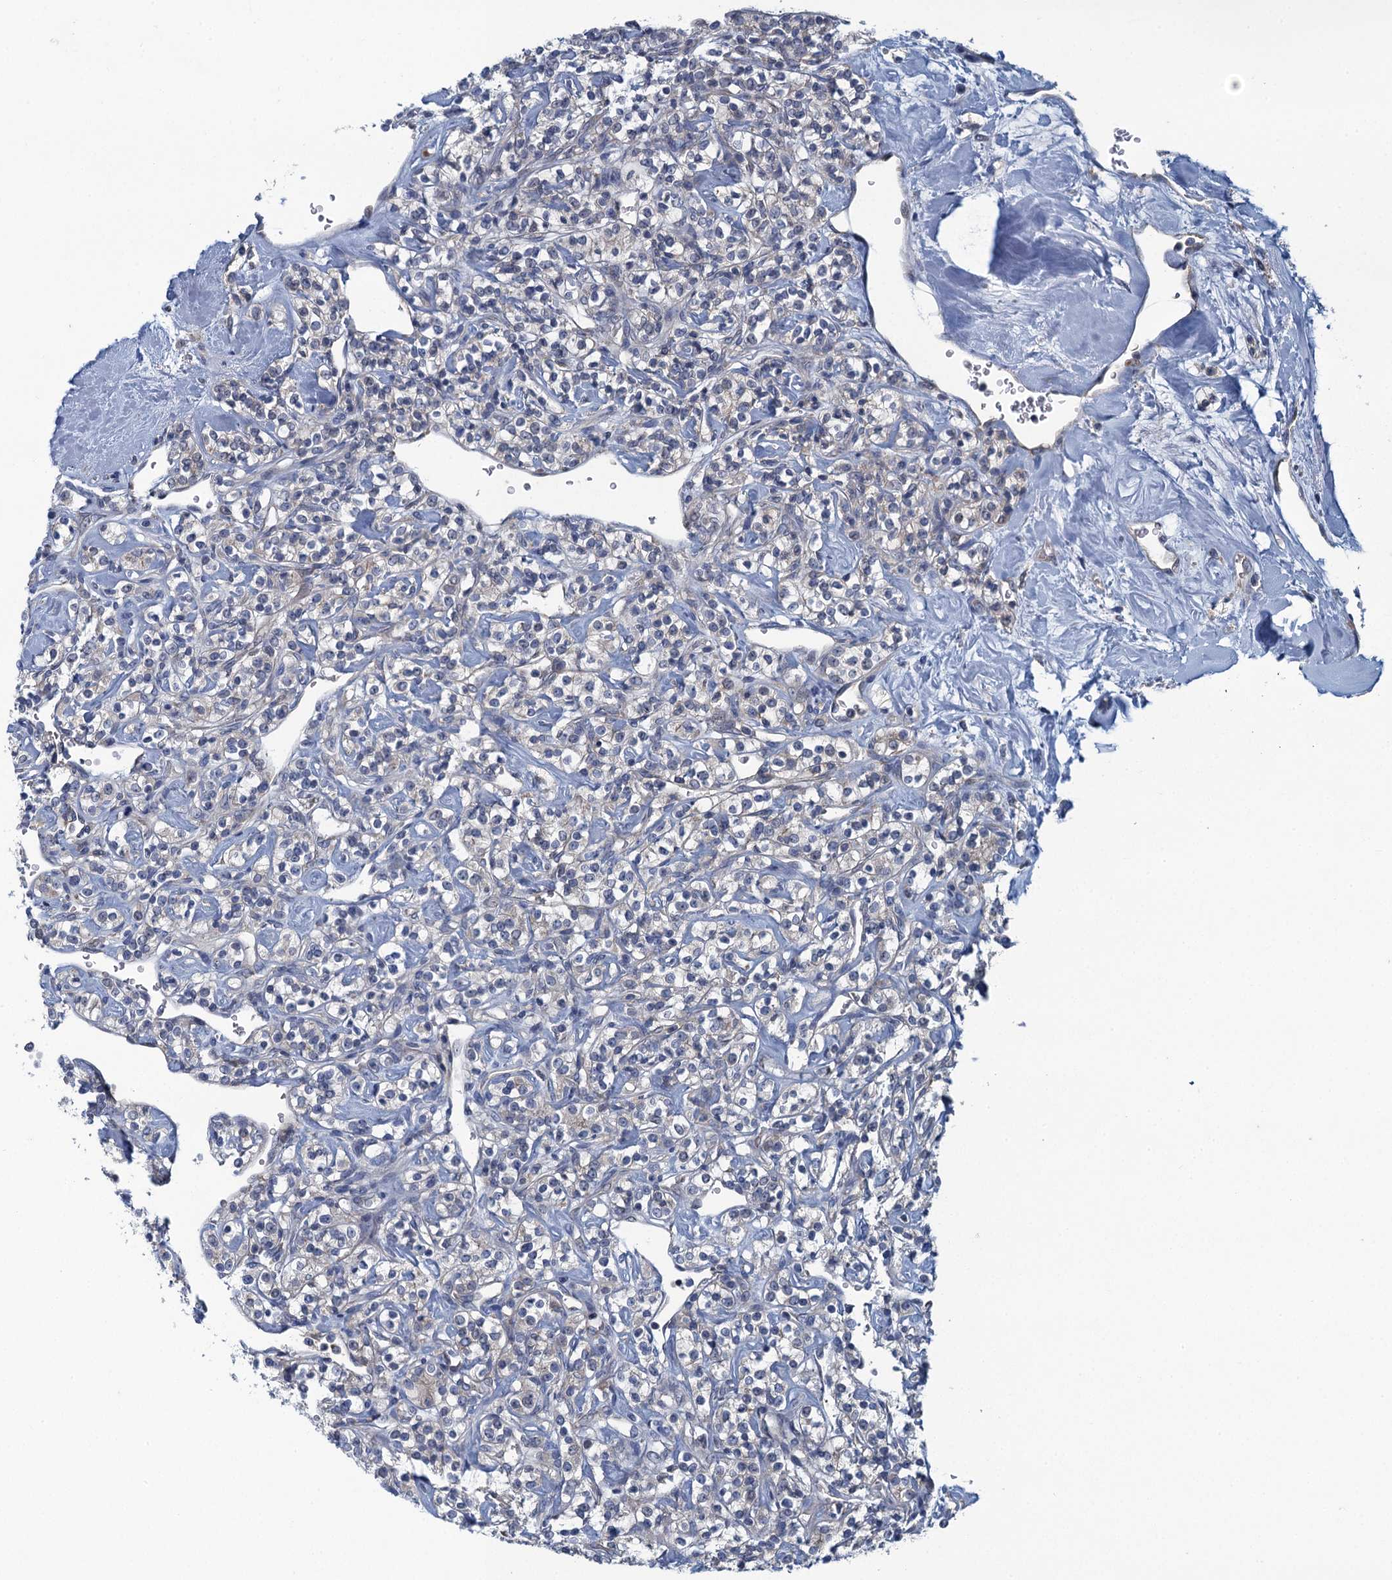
{"staining": {"intensity": "negative", "quantity": "none", "location": "none"}, "tissue": "renal cancer", "cell_type": "Tumor cells", "image_type": "cancer", "snomed": [{"axis": "morphology", "description": "Adenocarcinoma, NOS"}, {"axis": "topography", "description": "Kidney"}], "caption": "IHC image of human renal cancer (adenocarcinoma) stained for a protein (brown), which reveals no staining in tumor cells.", "gene": "NCKAP1L", "patient": {"sex": "male", "age": 77}}